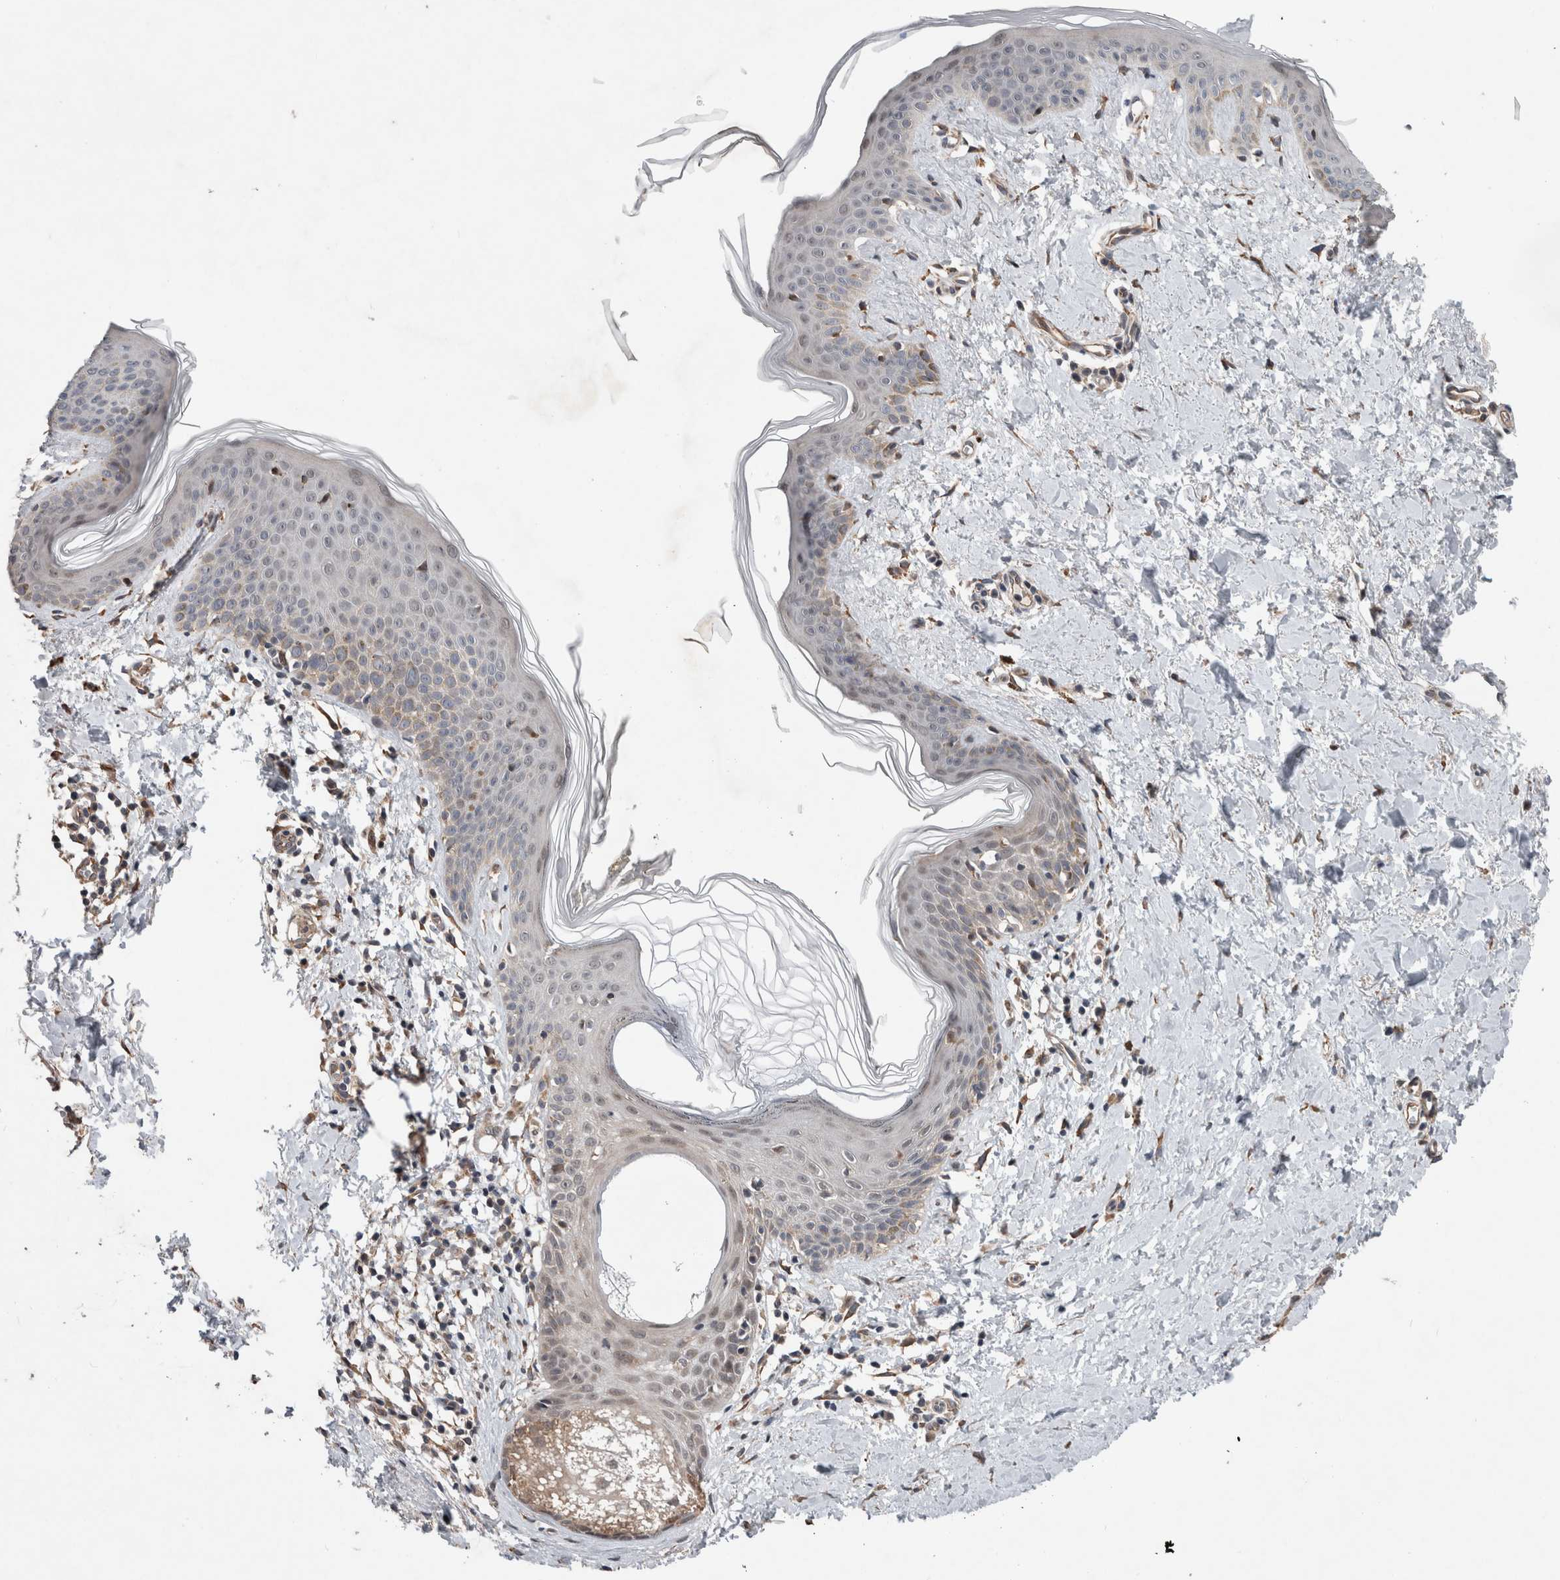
{"staining": {"intensity": "strong", "quantity": ">75%", "location": "cytoplasmic/membranous"}, "tissue": "skin", "cell_type": "Fibroblasts", "image_type": "normal", "snomed": [{"axis": "morphology", "description": "Normal tissue, NOS"}, {"axis": "topography", "description": "Skin"}], "caption": "A brown stain shows strong cytoplasmic/membranous expression of a protein in fibroblasts of benign human skin. The protein of interest is shown in brown color, while the nuclei are stained blue.", "gene": "GIMAP6", "patient": {"sex": "female", "age": 46}}